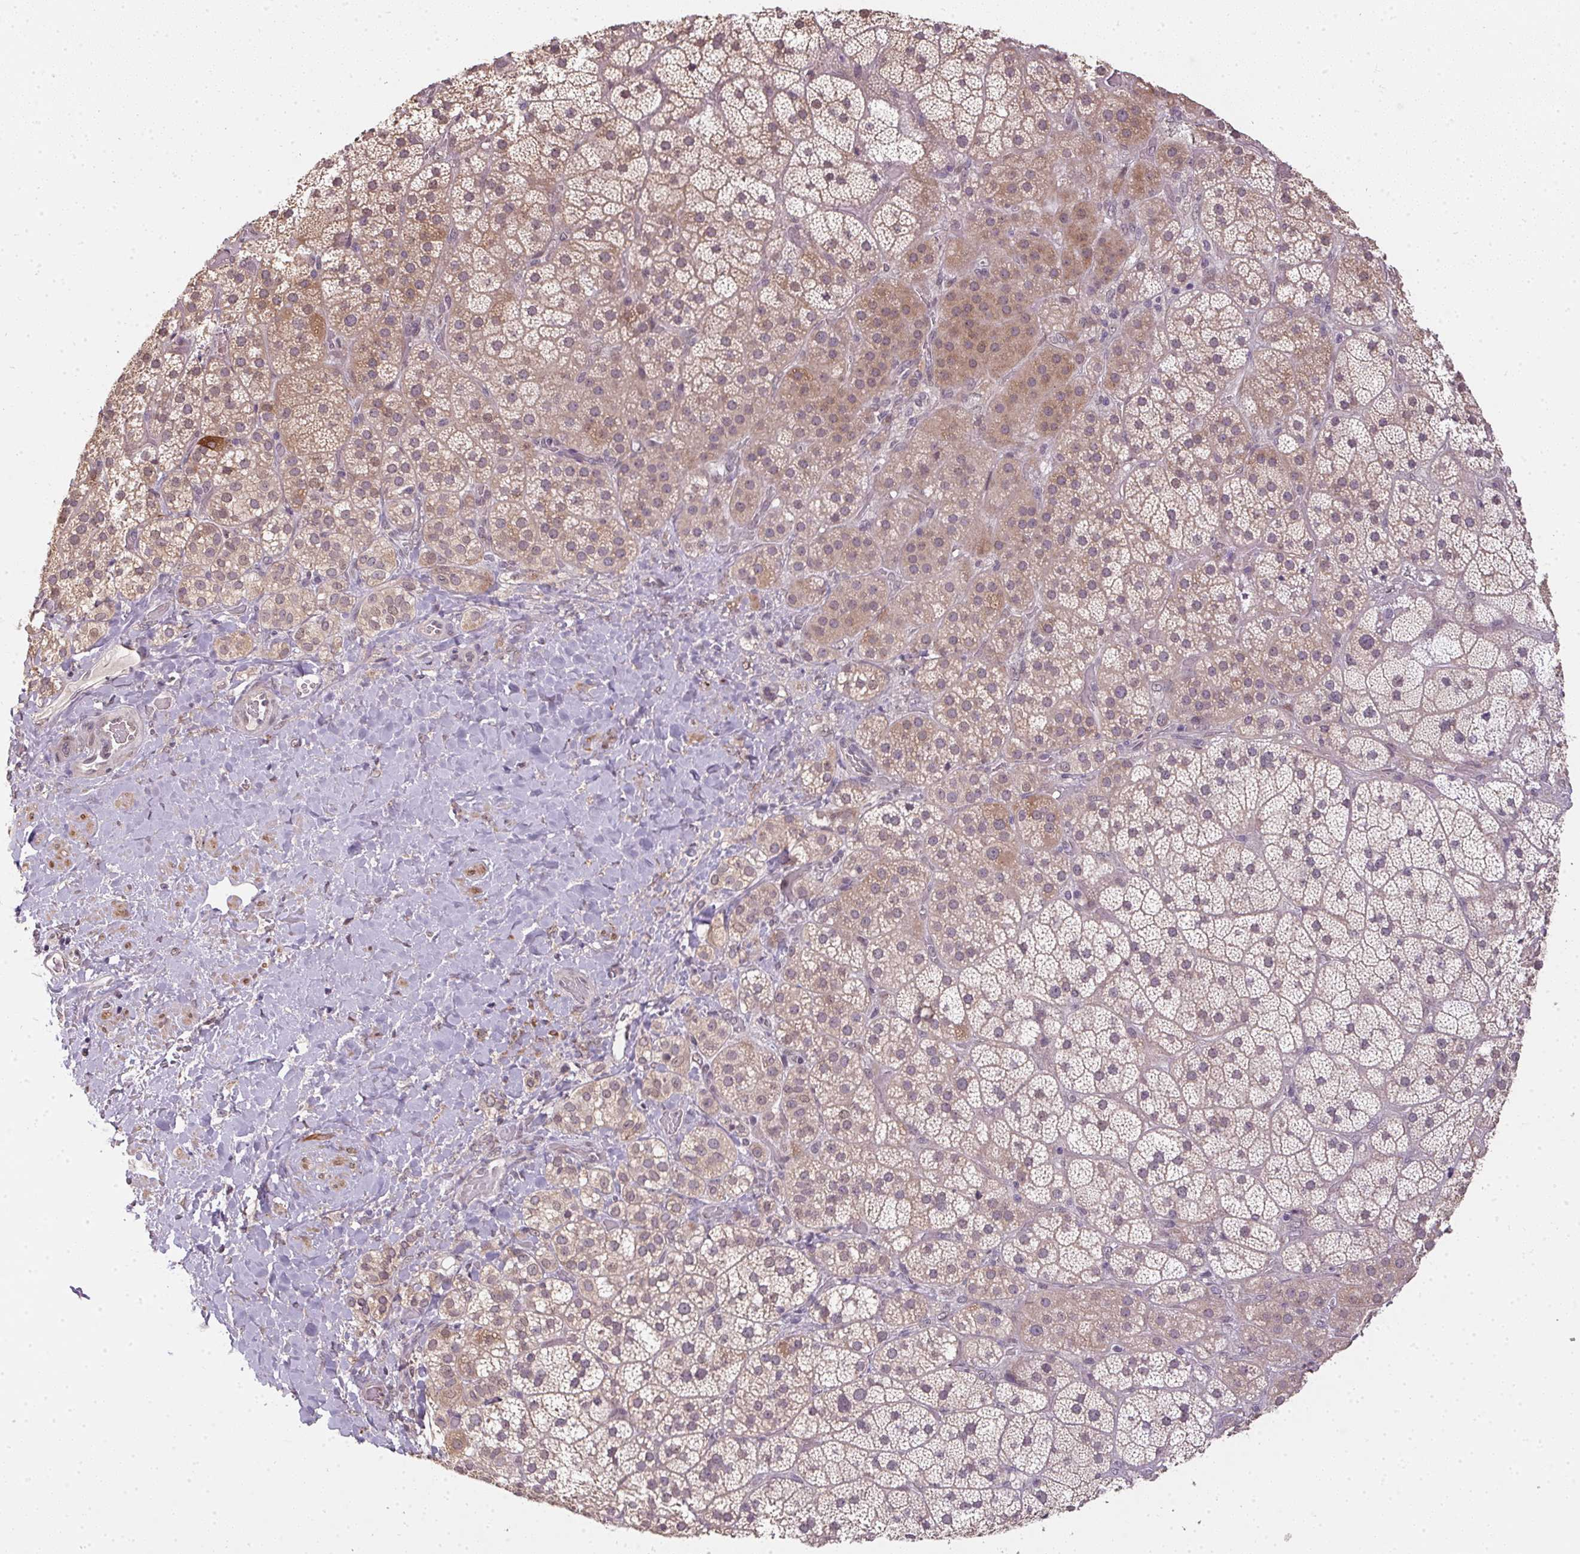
{"staining": {"intensity": "moderate", "quantity": "25%-75%", "location": "cytoplasmic/membranous"}, "tissue": "adrenal gland", "cell_type": "Glandular cells", "image_type": "normal", "snomed": [{"axis": "morphology", "description": "Normal tissue, NOS"}, {"axis": "topography", "description": "Adrenal gland"}], "caption": "About 25%-75% of glandular cells in benign human adrenal gland exhibit moderate cytoplasmic/membranous protein staining as visualized by brown immunohistochemical staining.", "gene": "PPP4R4", "patient": {"sex": "male", "age": 57}}